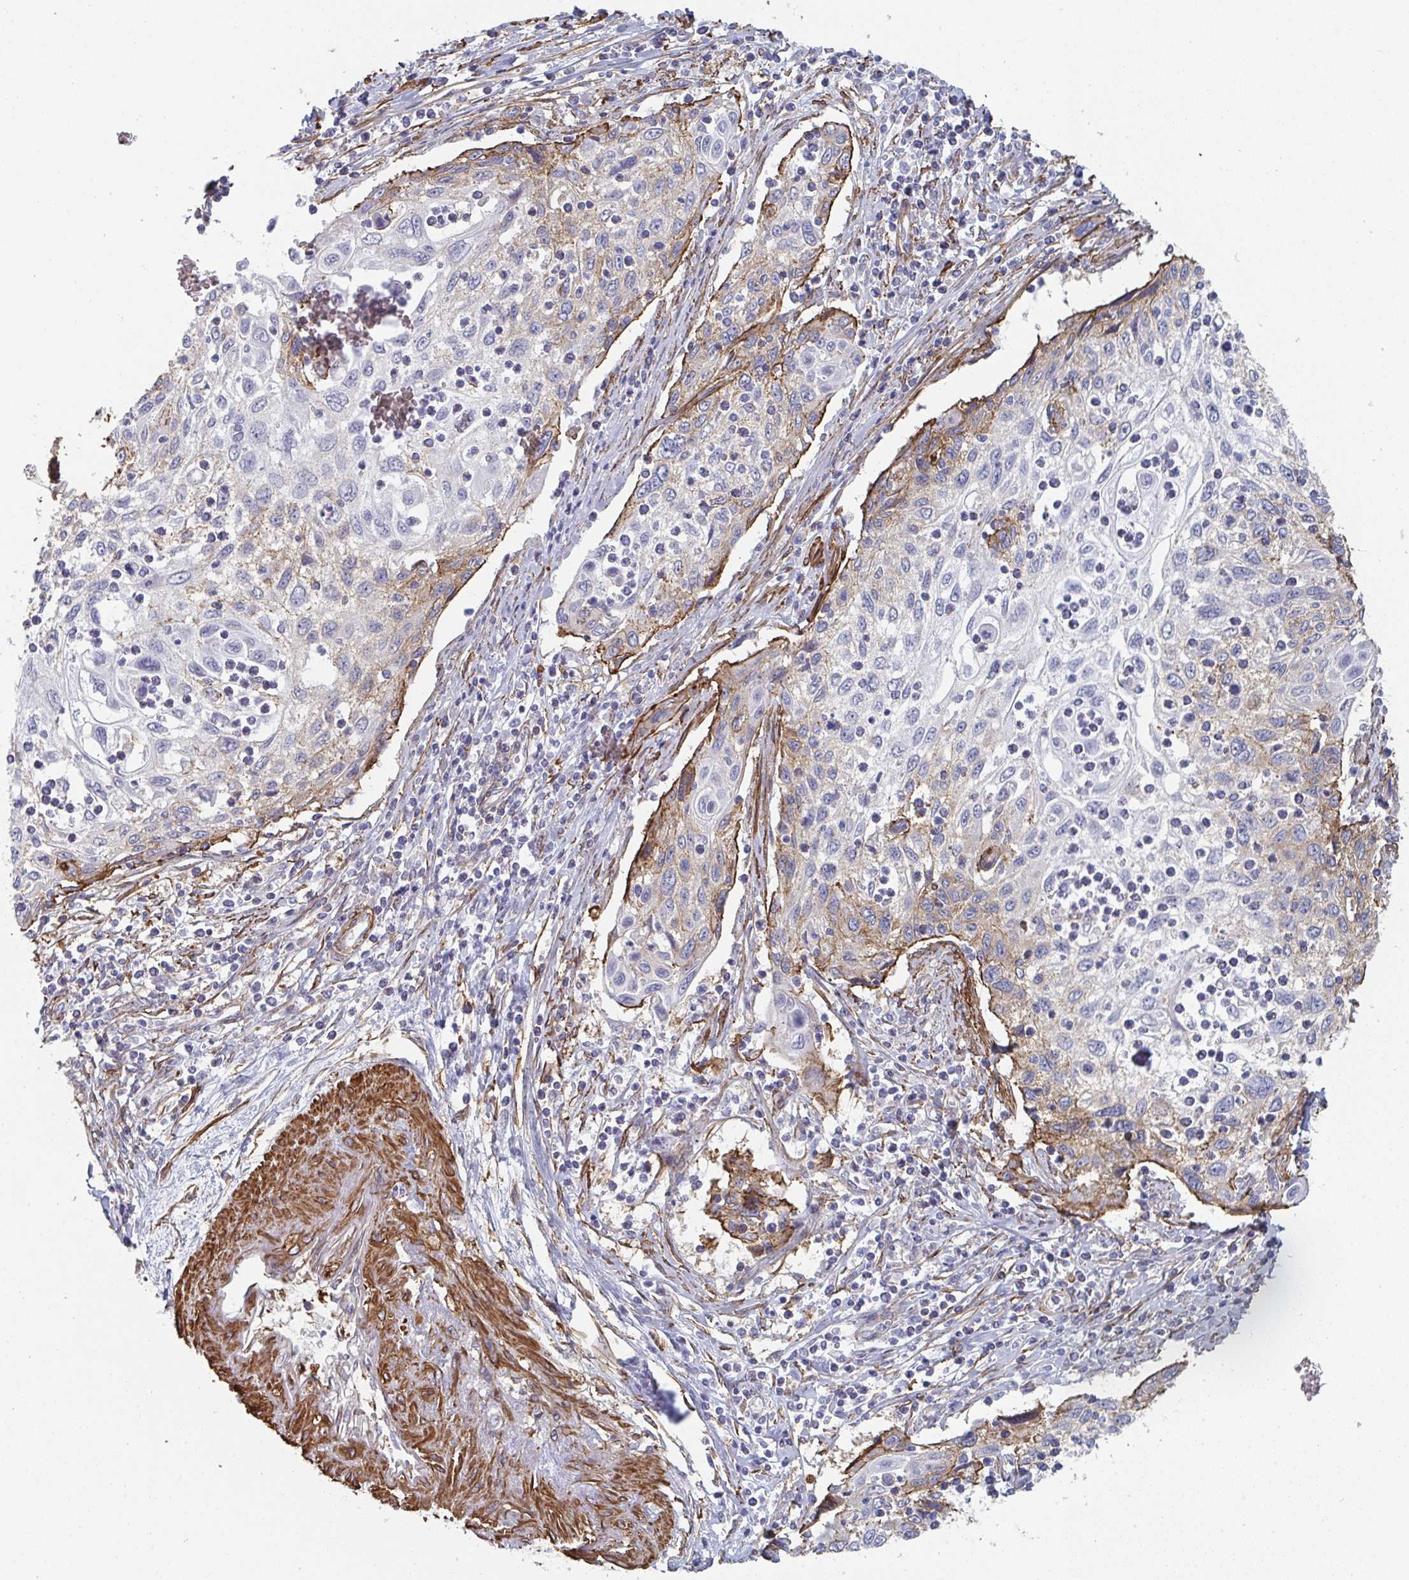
{"staining": {"intensity": "weak", "quantity": "<25%", "location": "cytoplasmic/membranous"}, "tissue": "cervical cancer", "cell_type": "Tumor cells", "image_type": "cancer", "snomed": [{"axis": "morphology", "description": "Squamous cell carcinoma, NOS"}, {"axis": "topography", "description": "Cervix"}], "caption": "Immunohistochemistry (IHC) photomicrograph of human cervical squamous cell carcinoma stained for a protein (brown), which shows no staining in tumor cells.", "gene": "NEURL4", "patient": {"sex": "female", "age": 70}}